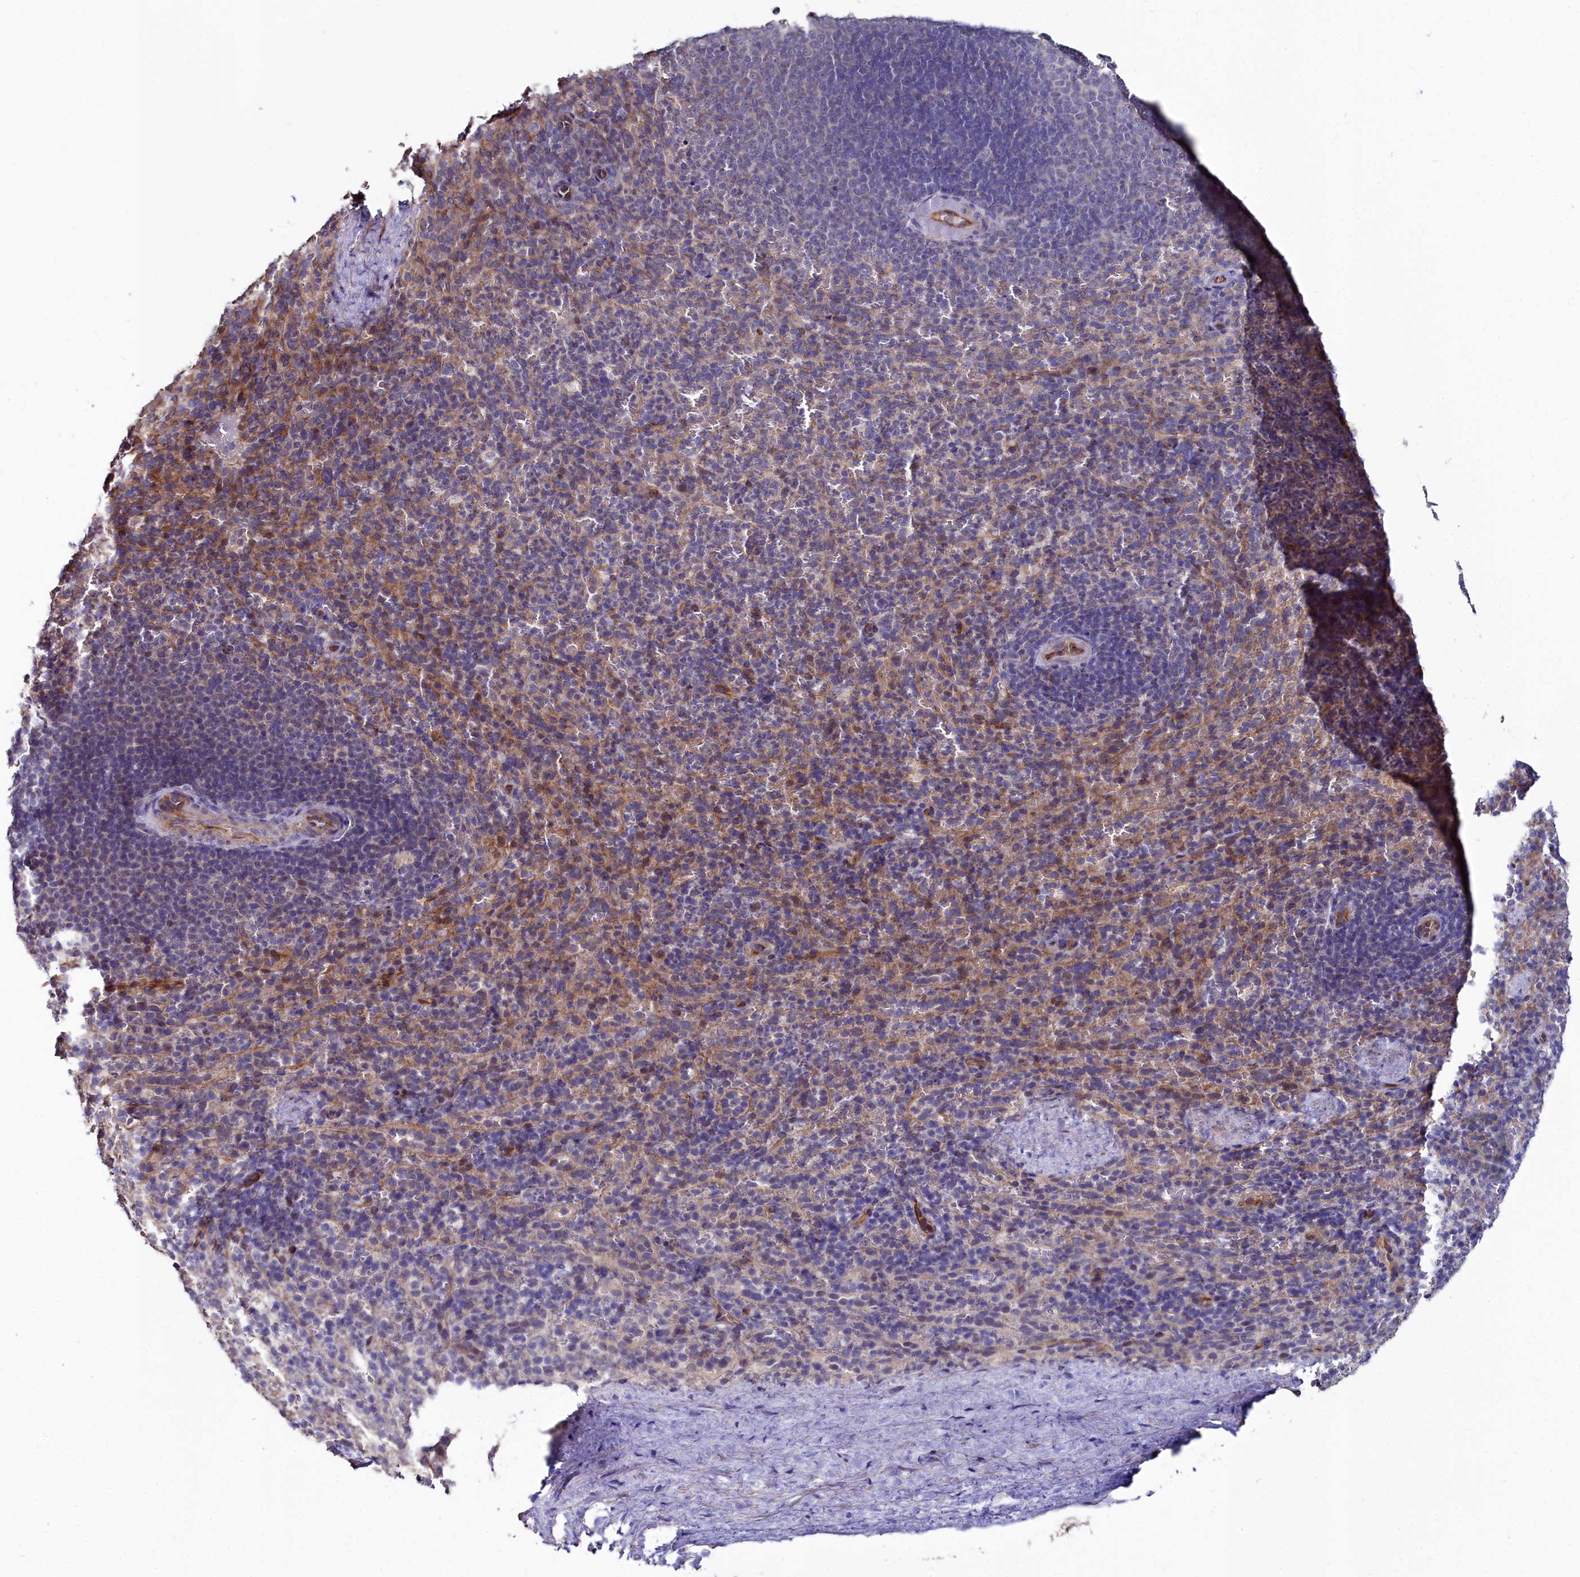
{"staining": {"intensity": "weak", "quantity": "<25%", "location": "cytoplasmic/membranous"}, "tissue": "spleen", "cell_type": "Cells in red pulp", "image_type": "normal", "snomed": [{"axis": "morphology", "description": "Normal tissue, NOS"}, {"axis": "topography", "description": "Spleen"}], "caption": "This is an immunohistochemistry (IHC) image of benign human spleen. There is no positivity in cells in red pulp.", "gene": "C4orf19", "patient": {"sex": "female", "age": 21}}